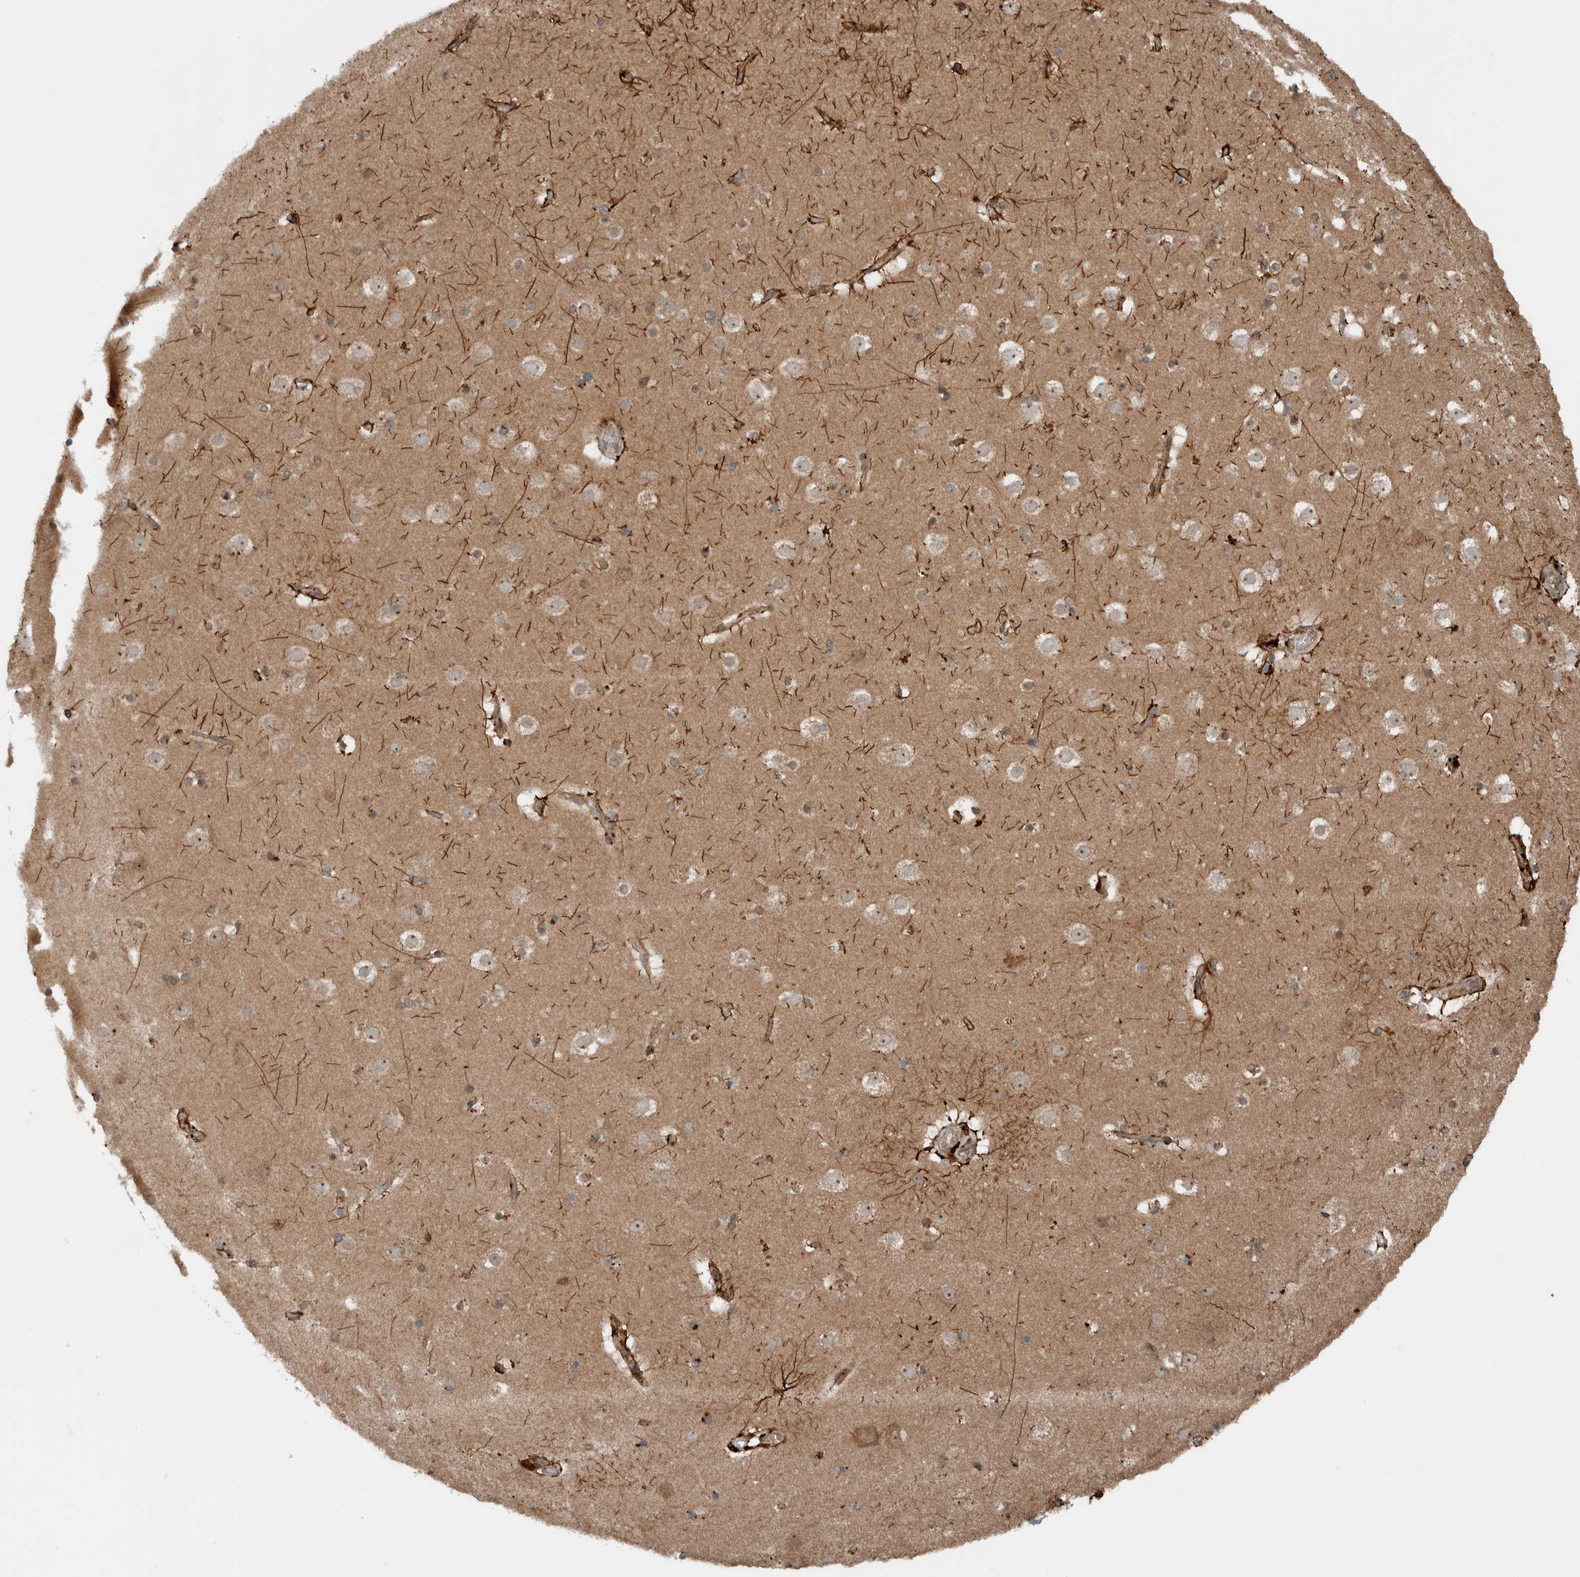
{"staining": {"intensity": "moderate", "quantity": ">75%", "location": "cytoplasmic/membranous"}, "tissue": "cerebral cortex", "cell_type": "Endothelial cells", "image_type": "normal", "snomed": [{"axis": "morphology", "description": "Normal tissue, NOS"}, {"axis": "topography", "description": "Cerebral cortex"}], "caption": "Cerebral cortex stained with a brown dye exhibits moderate cytoplasmic/membranous positive expression in about >75% of endothelial cells.", "gene": "GIGYF1", "patient": {"sex": "male", "age": 57}}